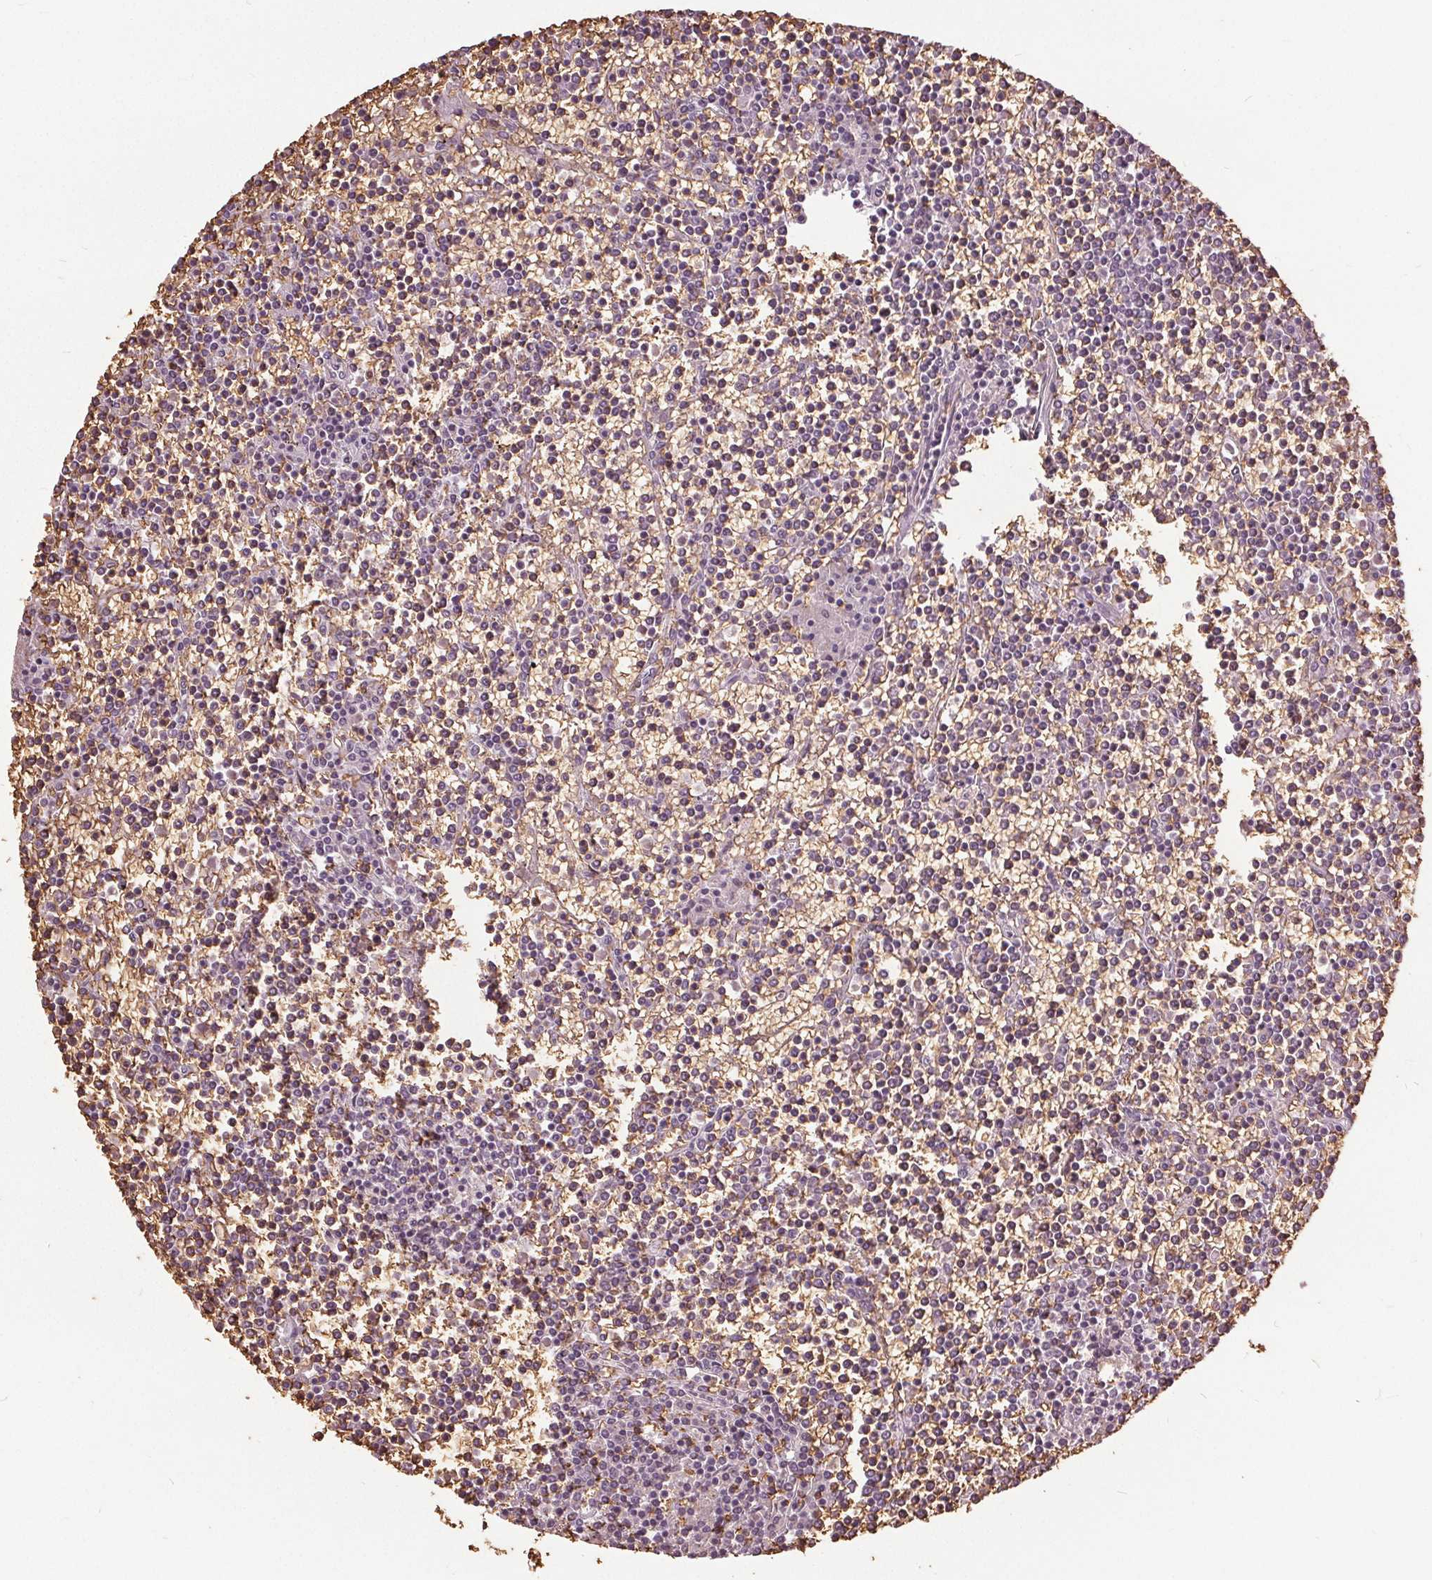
{"staining": {"intensity": "negative", "quantity": "none", "location": "none"}, "tissue": "lymphoma", "cell_type": "Tumor cells", "image_type": "cancer", "snomed": [{"axis": "morphology", "description": "Malignant lymphoma, non-Hodgkin's type, Low grade"}, {"axis": "topography", "description": "Spleen"}], "caption": "Immunohistochemistry histopathology image of neoplastic tissue: low-grade malignant lymphoma, non-Hodgkin's type stained with DAB (3,3'-diaminobenzidine) demonstrates no significant protein staining in tumor cells.", "gene": "SLC4A1", "patient": {"sex": "female", "age": 19}}